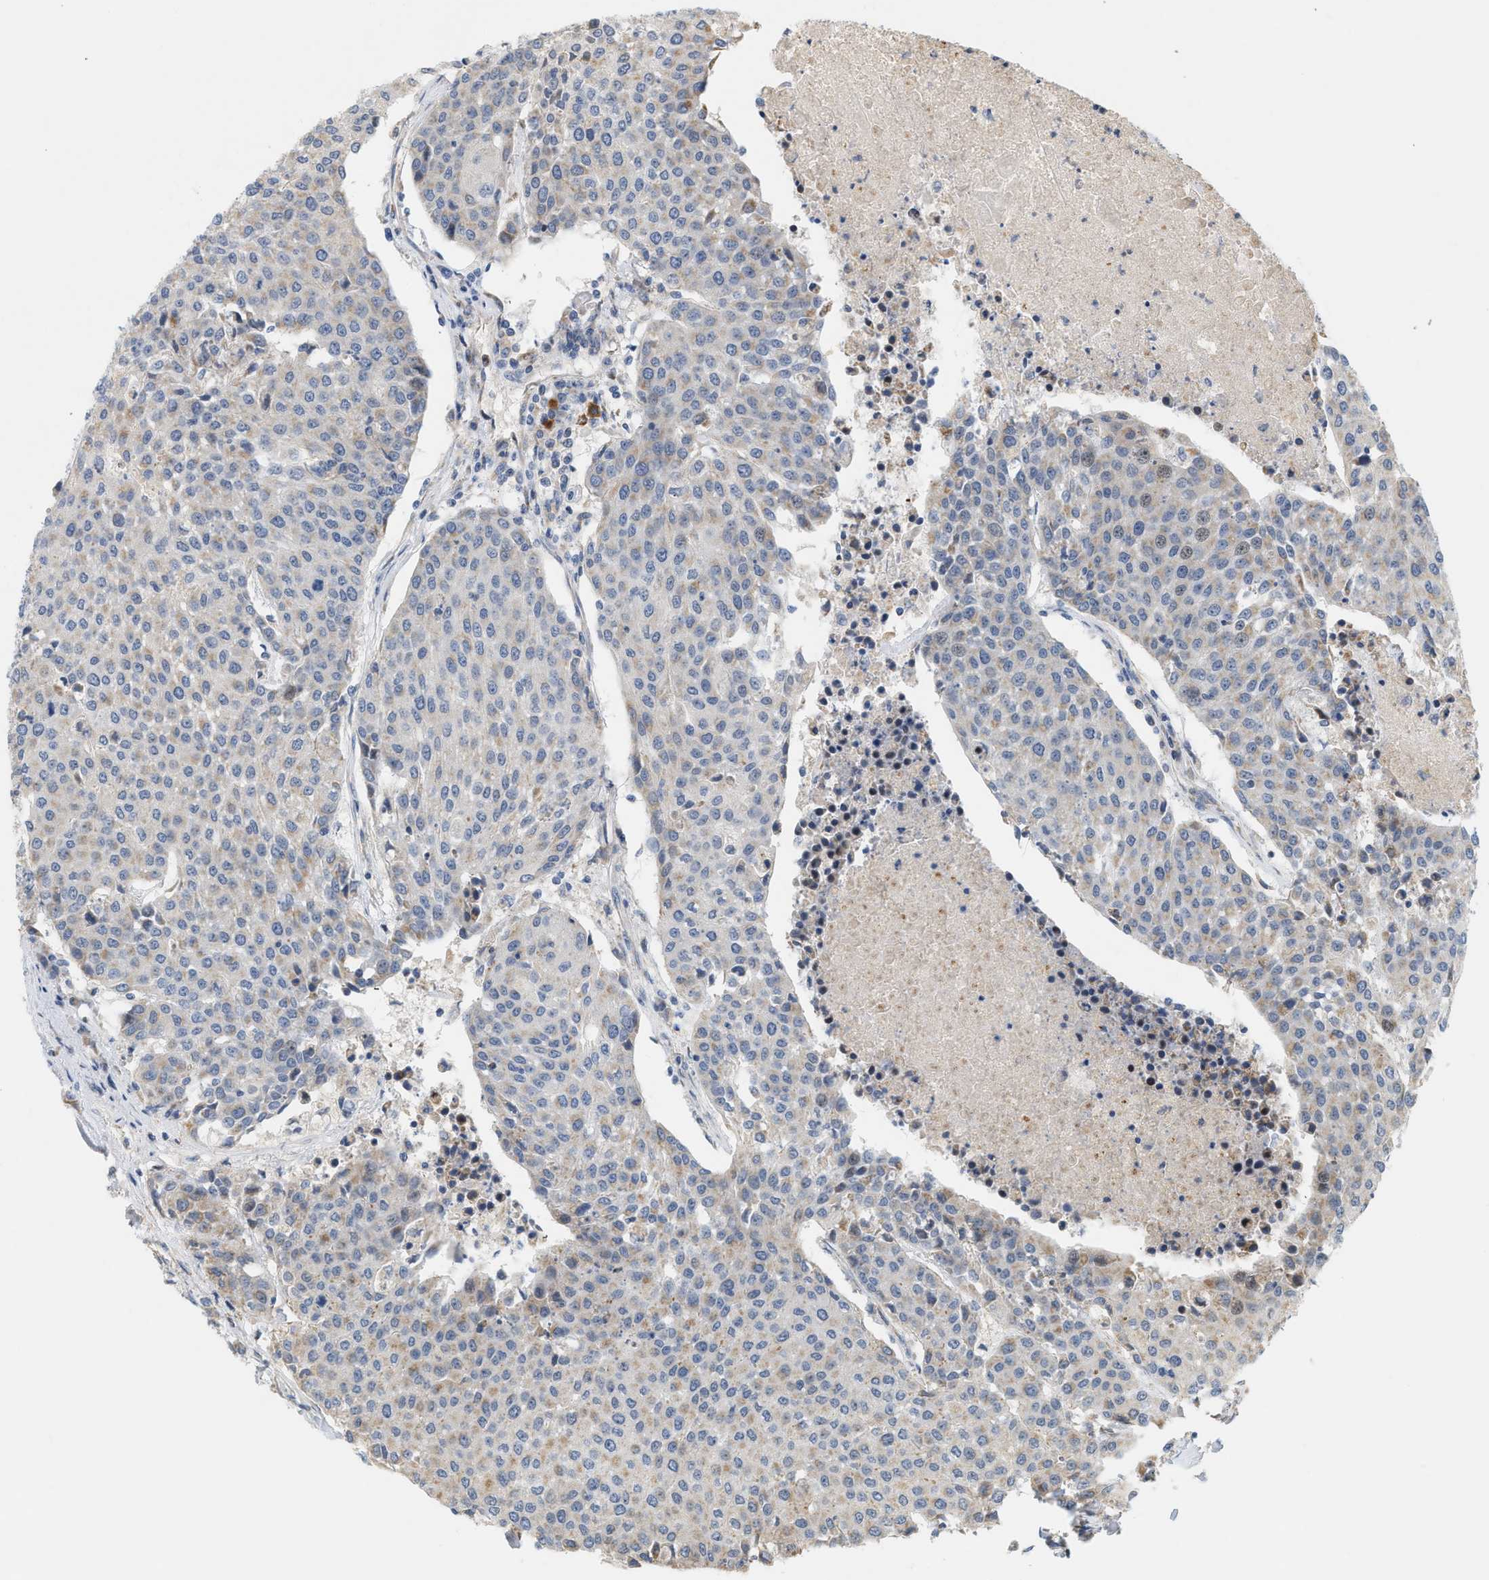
{"staining": {"intensity": "weak", "quantity": "<25%", "location": "cytoplasmic/membranous"}, "tissue": "urothelial cancer", "cell_type": "Tumor cells", "image_type": "cancer", "snomed": [{"axis": "morphology", "description": "Urothelial carcinoma, High grade"}, {"axis": "topography", "description": "Urinary bladder"}], "caption": "An IHC image of urothelial cancer is shown. There is no staining in tumor cells of urothelial cancer.", "gene": "MCU", "patient": {"sex": "female", "age": 85}}